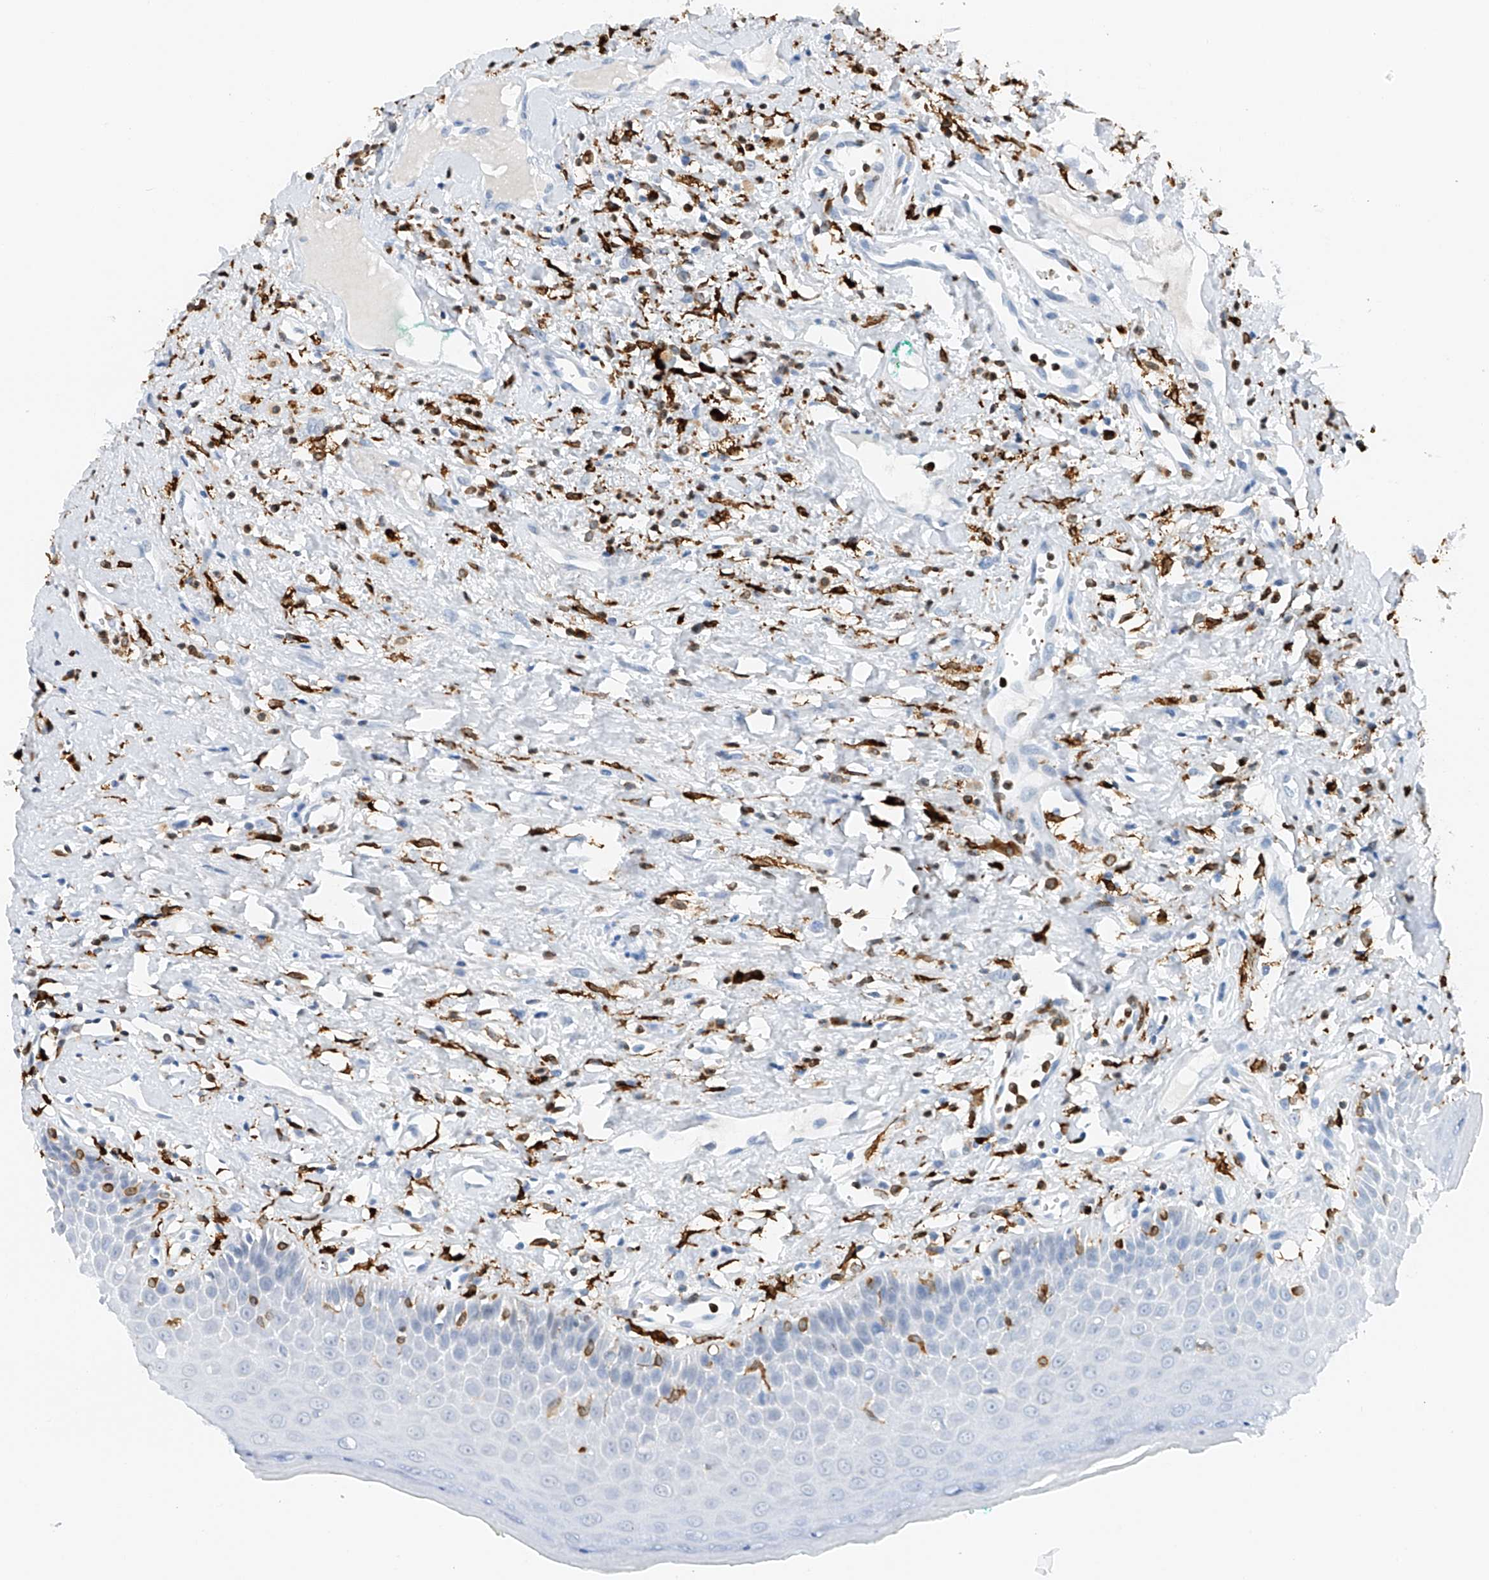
{"staining": {"intensity": "negative", "quantity": "none", "location": "none"}, "tissue": "oral mucosa", "cell_type": "Squamous epithelial cells", "image_type": "normal", "snomed": [{"axis": "morphology", "description": "Normal tissue, NOS"}, {"axis": "topography", "description": "Oral tissue"}], "caption": "Immunohistochemistry (IHC) micrograph of benign oral mucosa: oral mucosa stained with DAB (3,3'-diaminobenzidine) demonstrates no significant protein expression in squamous epithelial cells.", "gene": "TBXAS1", "patient": {"sex": "female", "age": 70}}